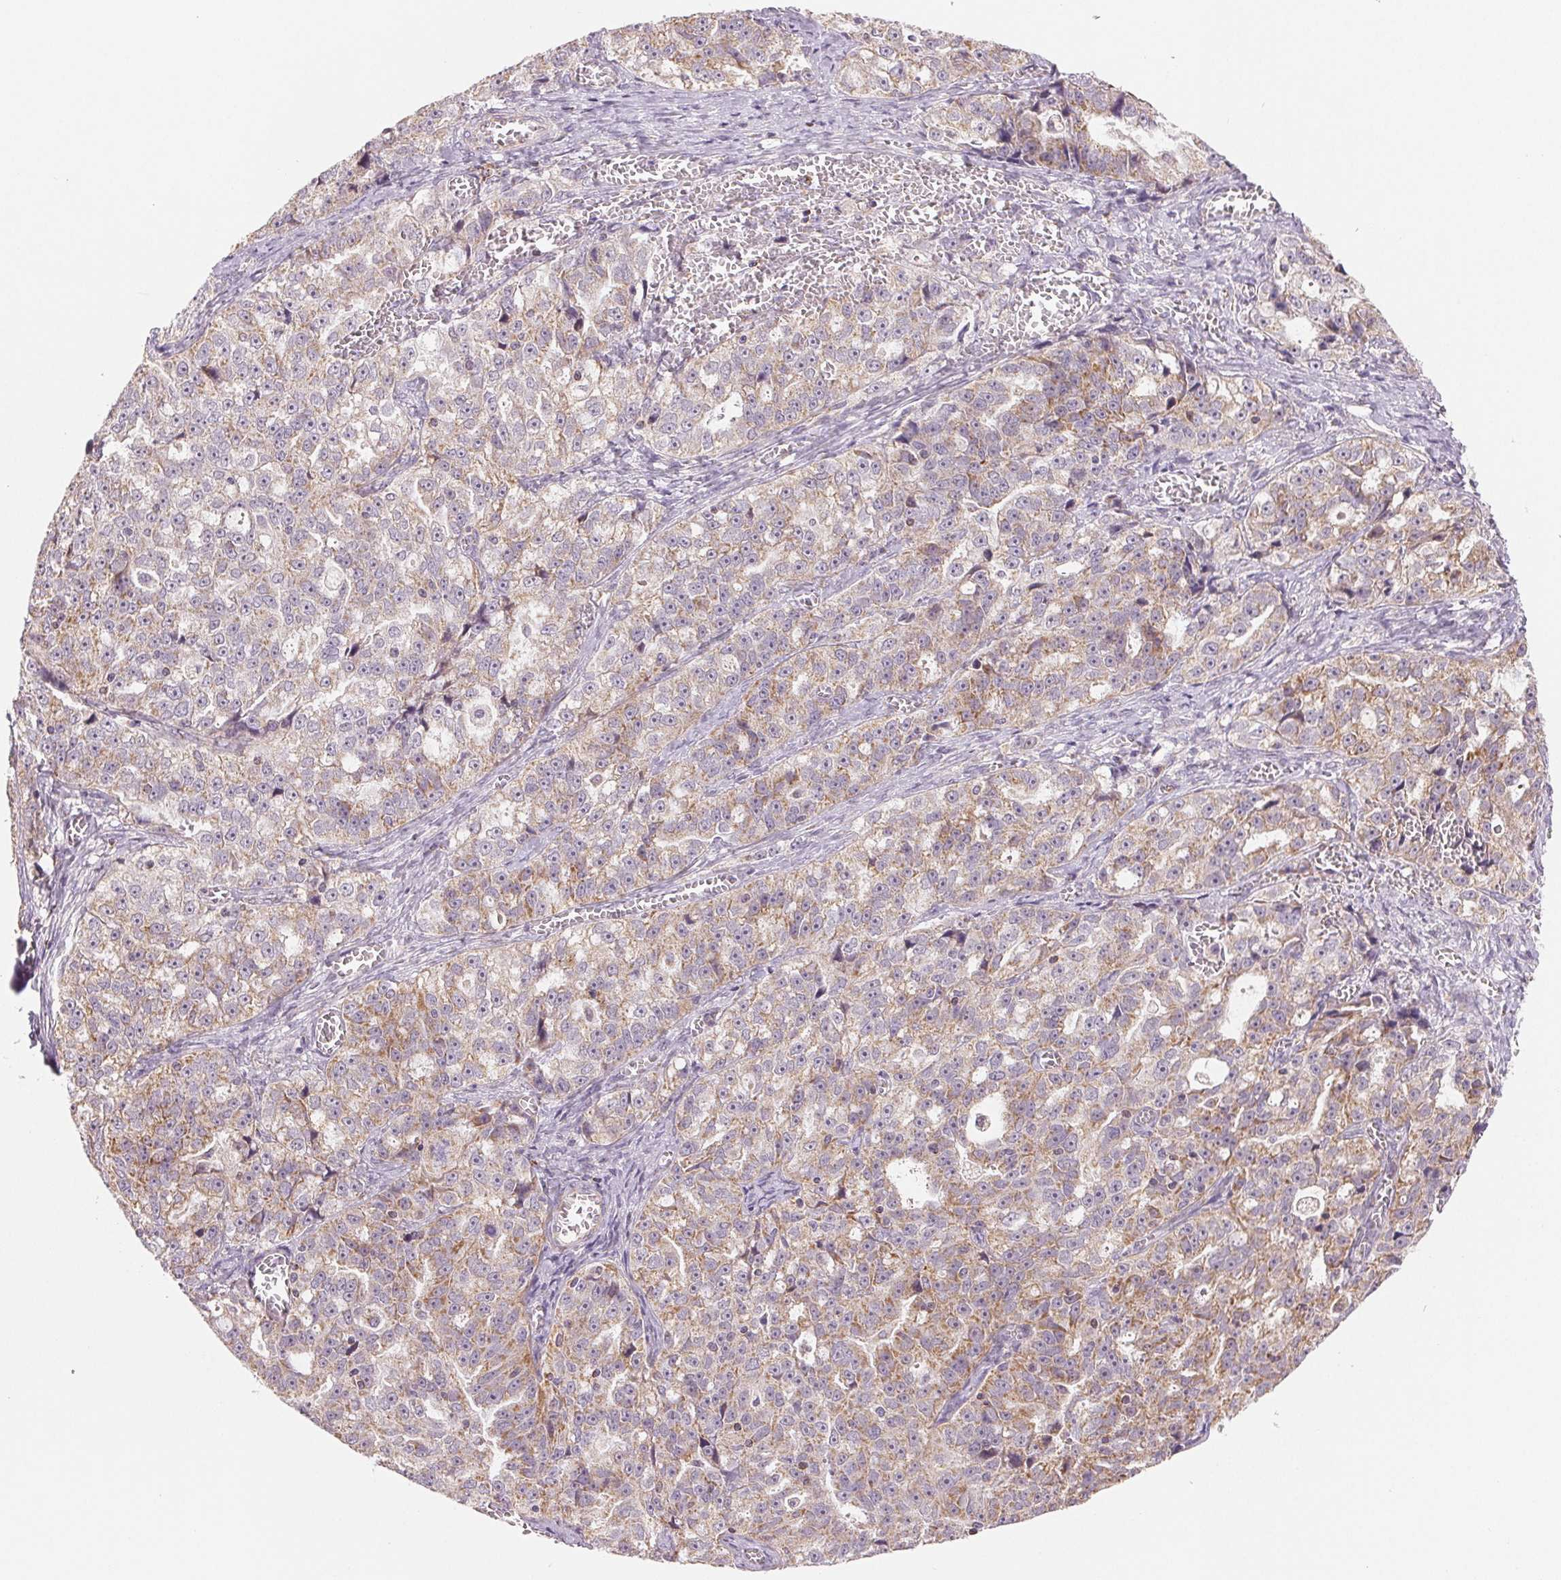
{"staining": {"intensity": "weak", "quantity": "<25%", "location": "cytoplasmic/membranous"}, "tissue": "ovarian cancer", "cell_type": "Tumor cells", "image_type": "cancer", "snomed": [{"axis": "morphology", "description": "Cystadenocarcinoma, serous, NOS"}, {"axis": "topography", "description": "Ovary"}], "caption": "This is an immunohistochemistry (IHC) histopathology image of human ovarian cancer. There is no staining in tumor cells.", "gene": "HINT2", "patient": {"sex": "female", "age": 51}}